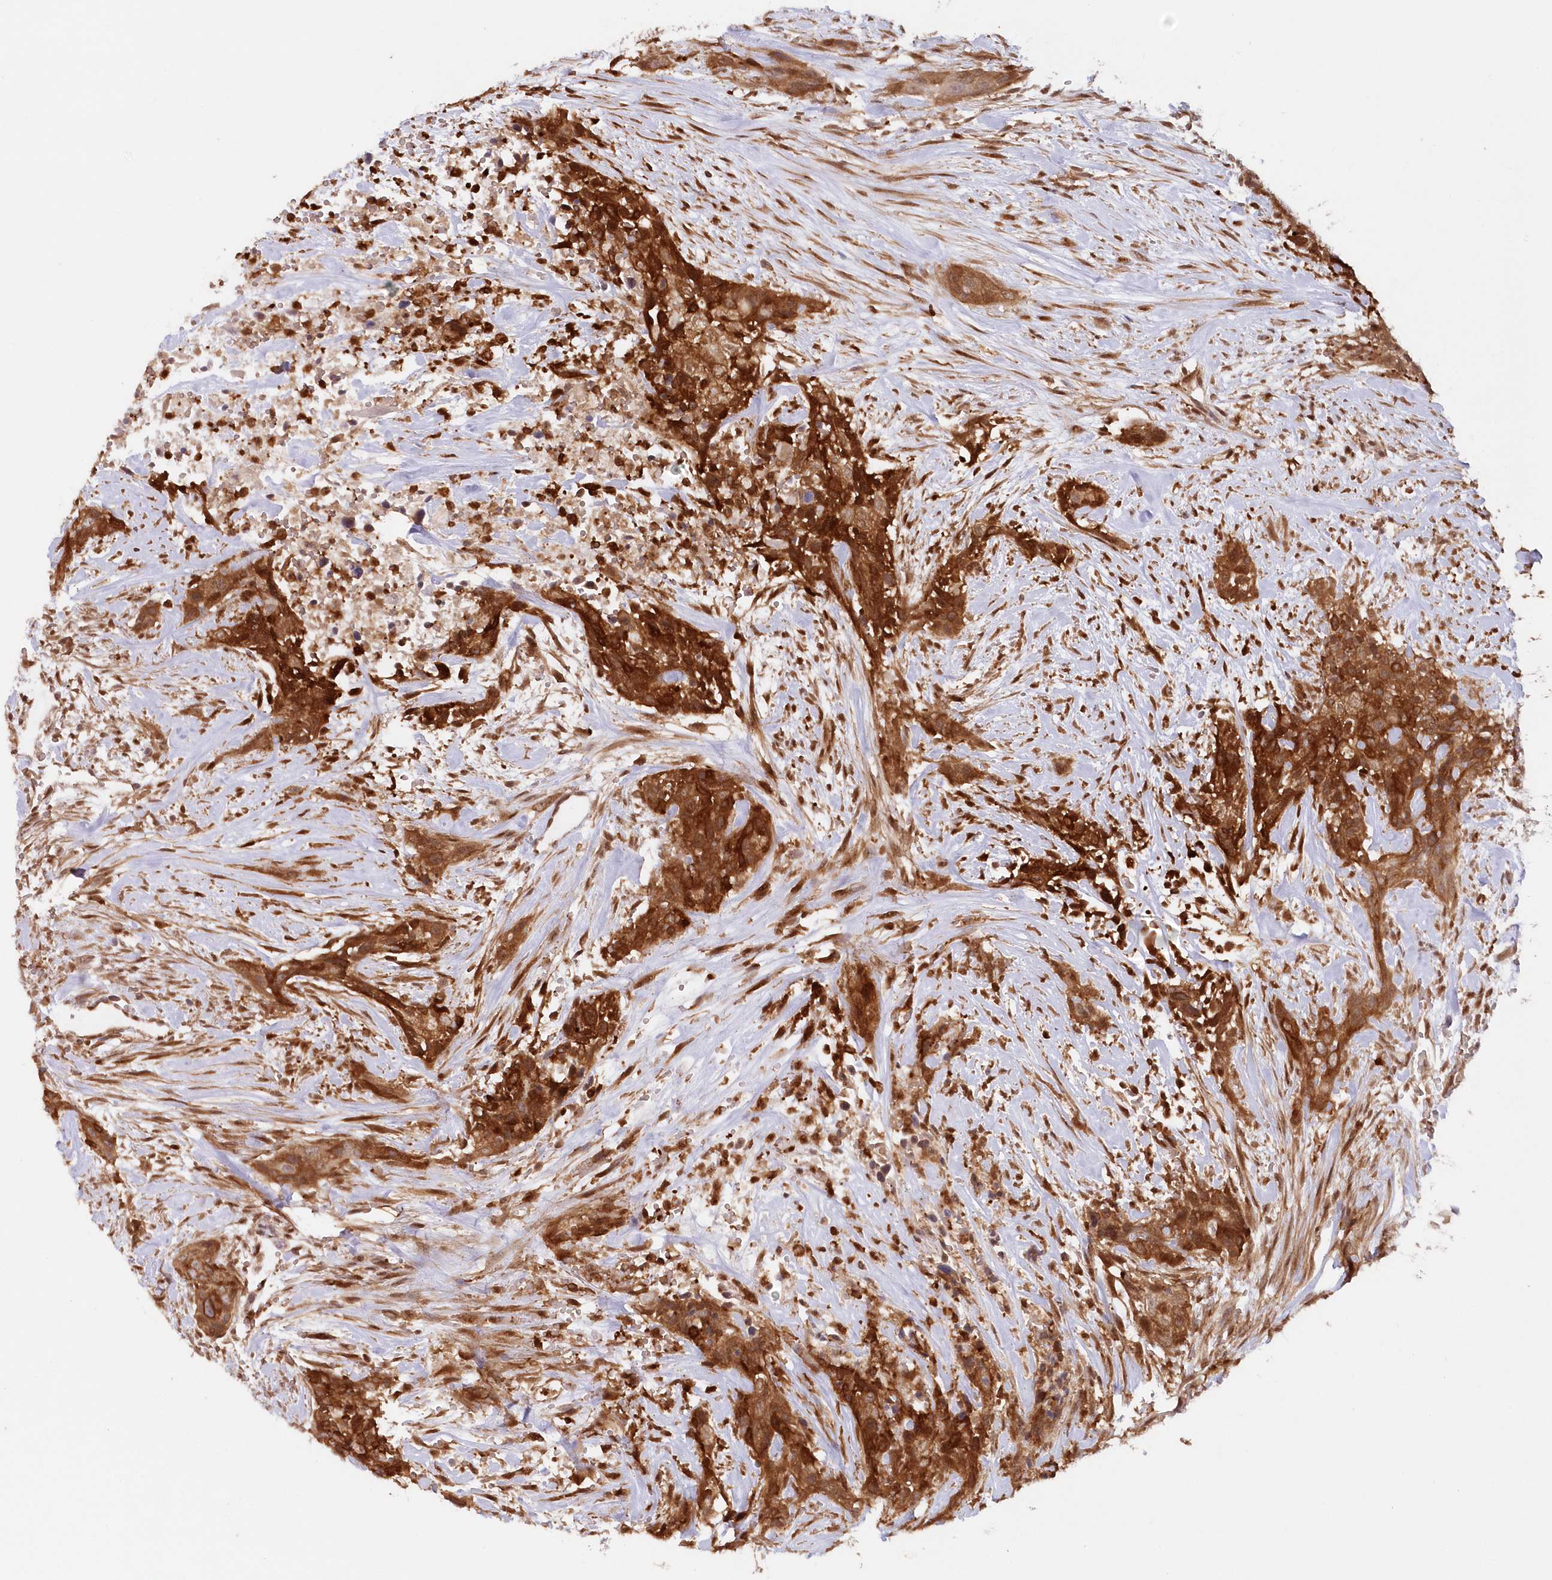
{"staining": {"intensity": "strong", "quantity": ">75%", "location": "cytoplasmic/membranous"}, "tissue": "urothelial cancer", "cell_type": "Tumor cells", "image_type": "cancer", "snomed": [{"axis": "morphology", "description": "Urothelial carcinoma, High grade"}, {"axis": "topography", "description": "Urinary bladder"}], "caption": "This micrograph exhibits urothelial cancer stained with immunohistochemistry (IHC) to label a protein in brown. The cytoplasmic/membranous of tumor cells show strong positivity for the protein. Nuclei are counter-stained blue.", "gene": "GBE1", "patient": {"sex": "male", "age": 35}}